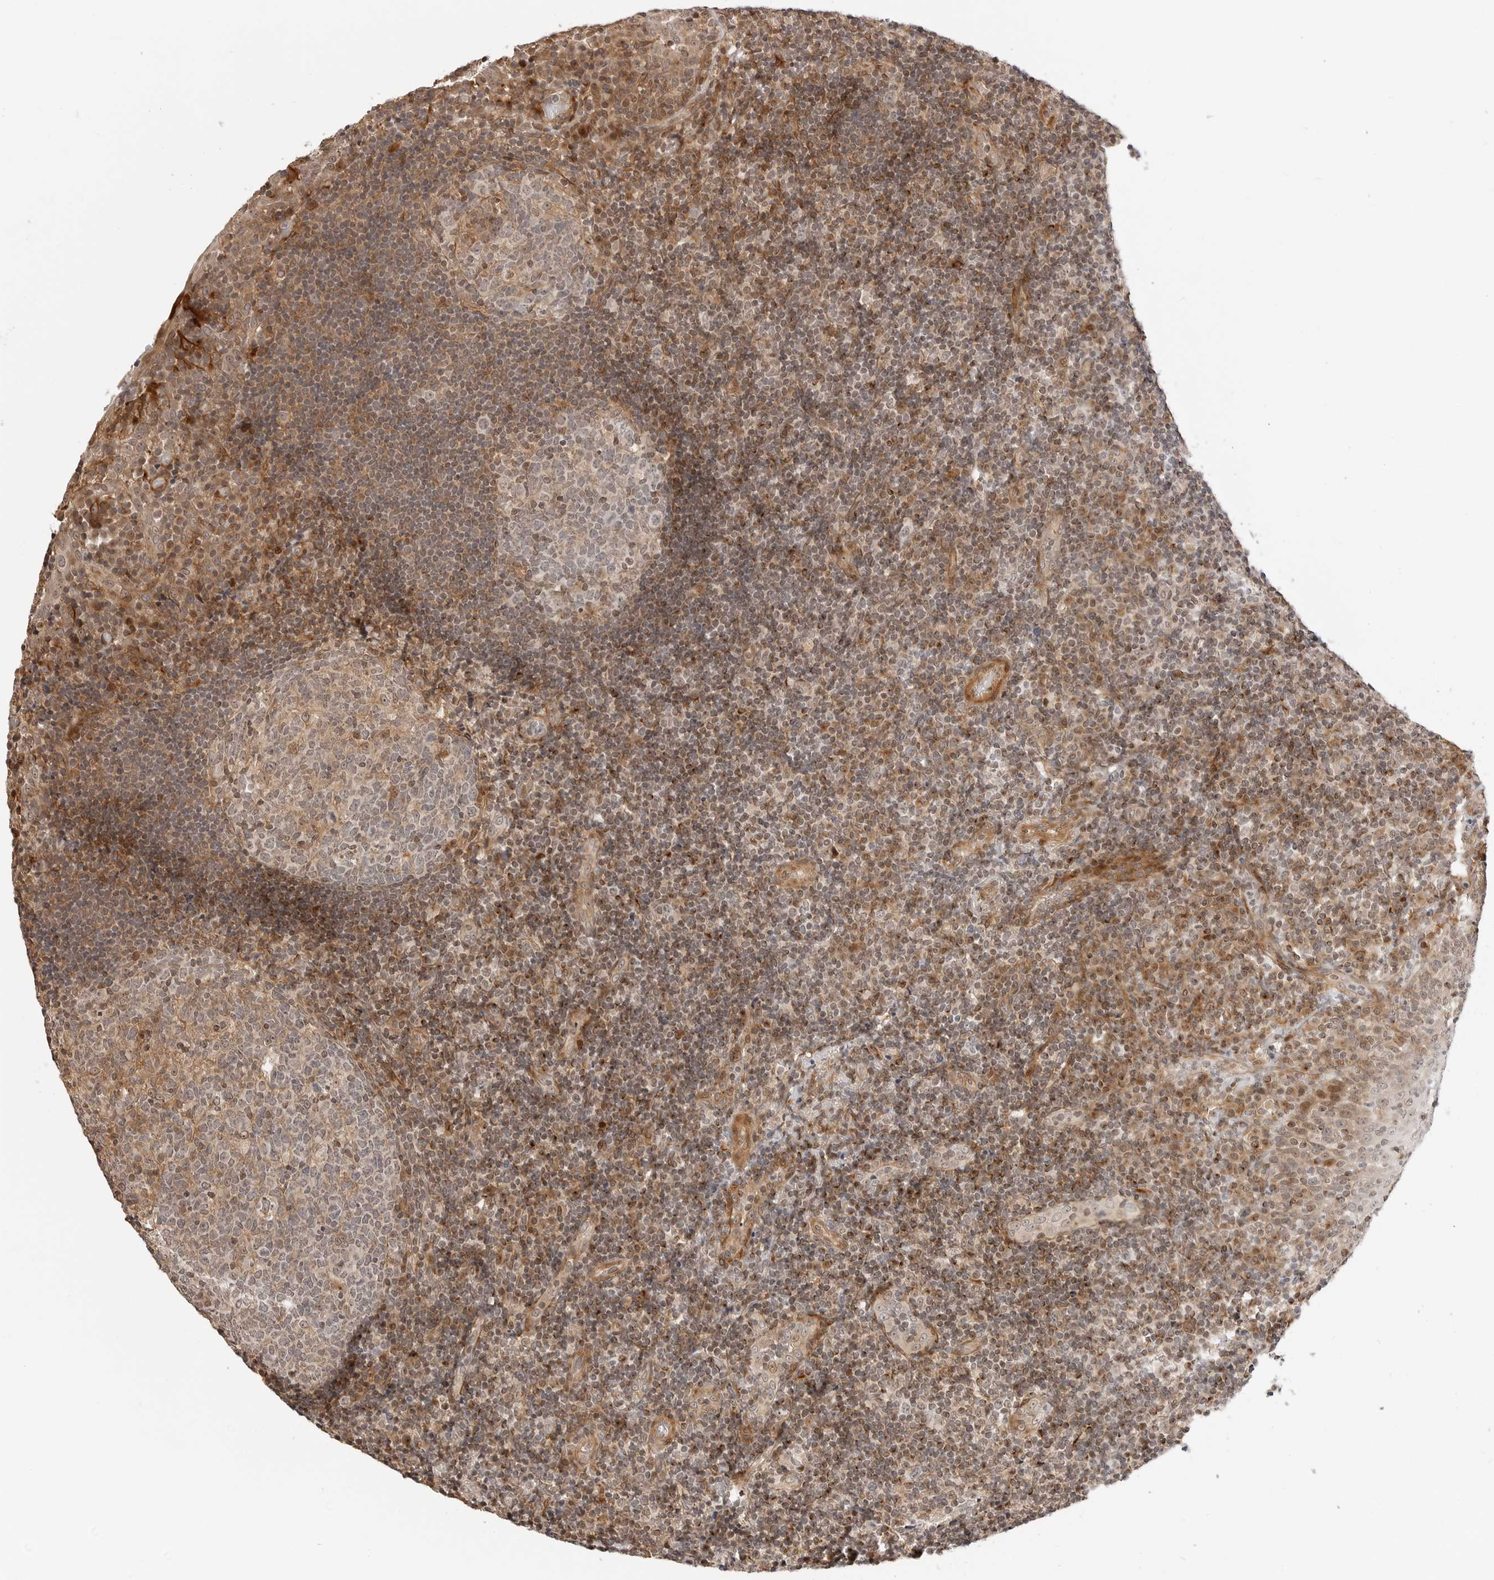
{"staining": {"intensity": "weak", "quantity": "25%-75%", "location": "nuclear"}, "tissue": "tonsil", "cell_type": "Germinal center cells", "image_type": "normal", "snomed": [{"axis": "morphology", "description": "Normal tissue, NOS"}, {"axis": "topography", "description": "Tonsil"}], "caption": "A high-resolution photomicrograph shows immunohistochemistry (IHC) staining of benign tonsil, which exhibits weak nuclear staining in about 25%-75% of germinal center cells.", "gene": "GEM", "patient": {"sex": "female", "age": 40}}